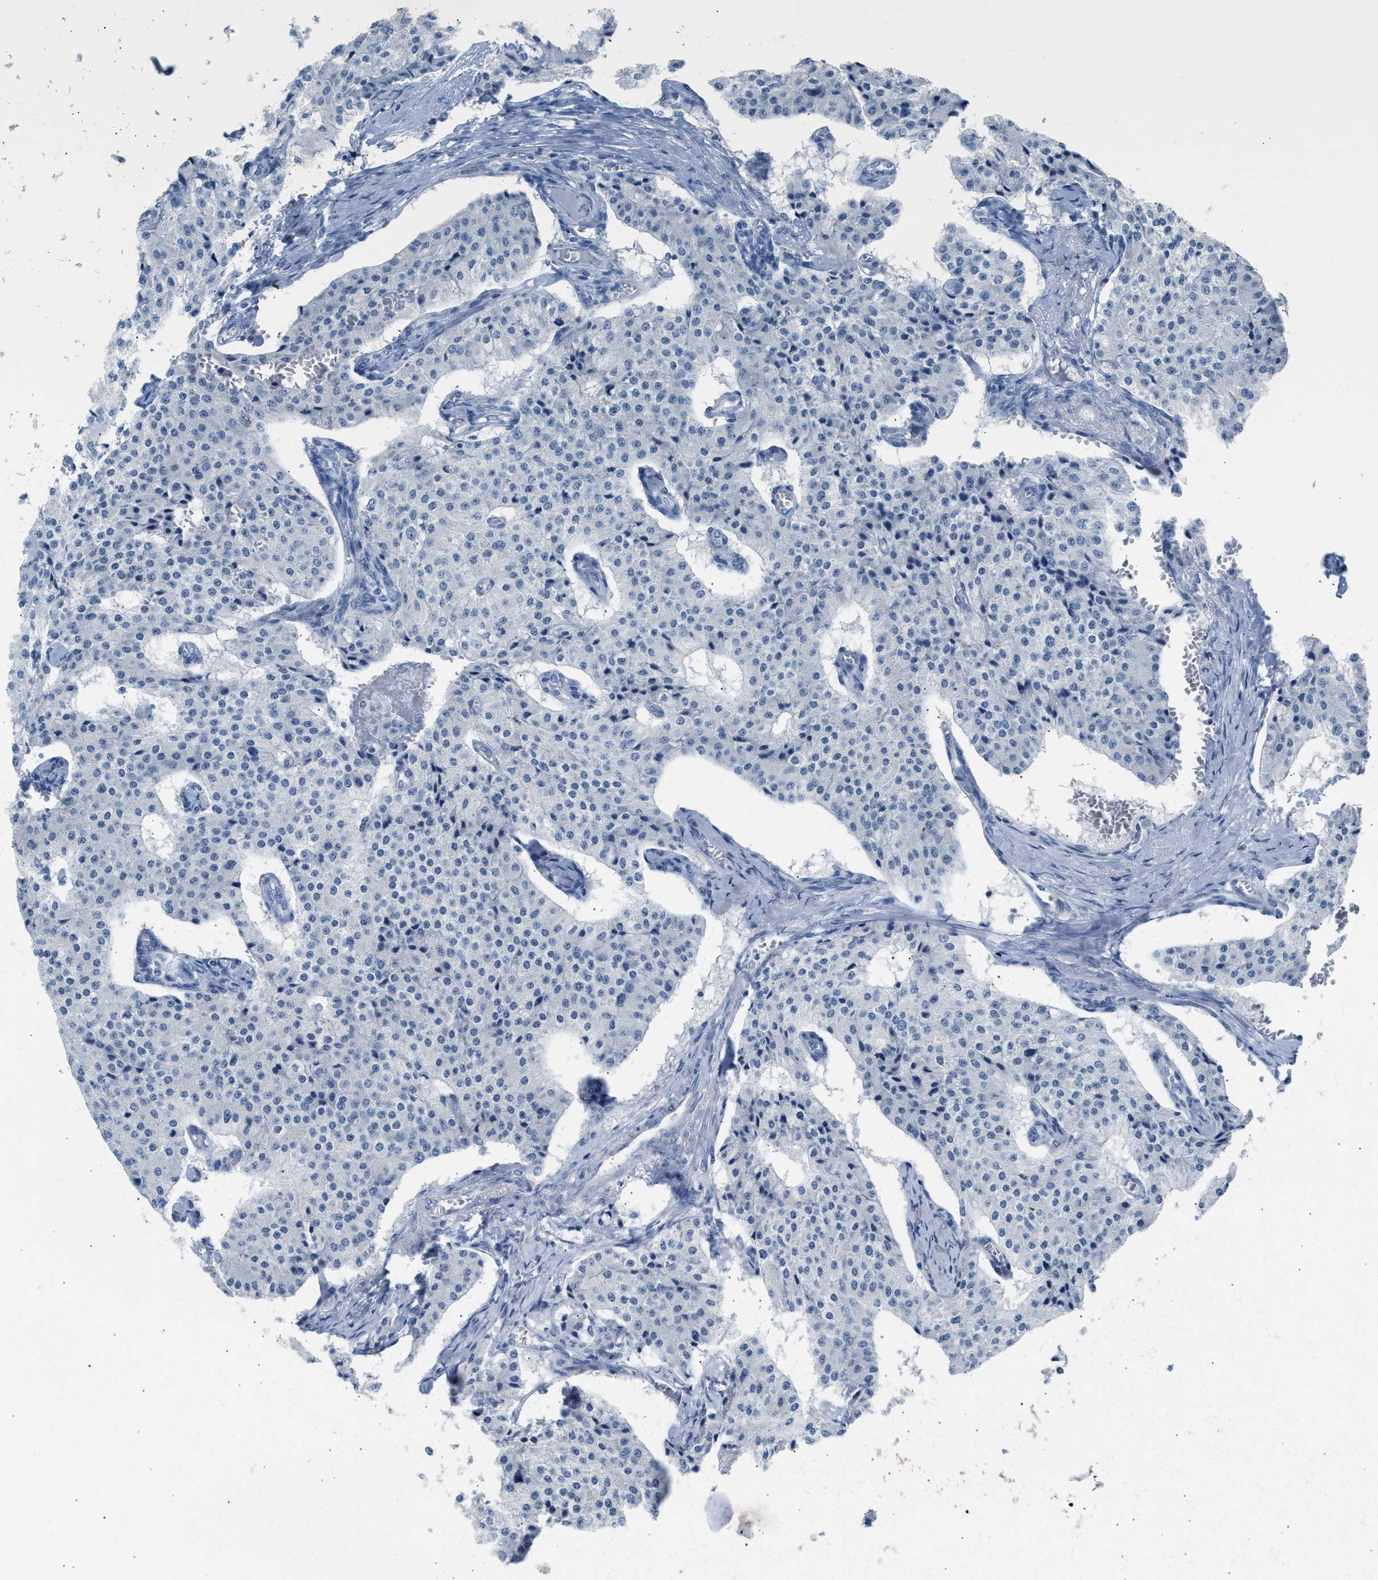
{"staining": {"intensity": "negative", "quantity": "none", "location": "none"}, "tissue": "carcinoid", "cell_type": "Tumor cells", "image_type": "cancer", "snomed": [{"axis": "morphology", "description": "Carcinoid, malignant, NOS"}, {"axis": "topography", "description": "Colon"}], "caption": "Malignant carcinoid was stained to show a protein in brown. There is no significant positivity in tumor cells.", "gene": "ERBB2", "patient": {"sex": "female", "age": 52}}